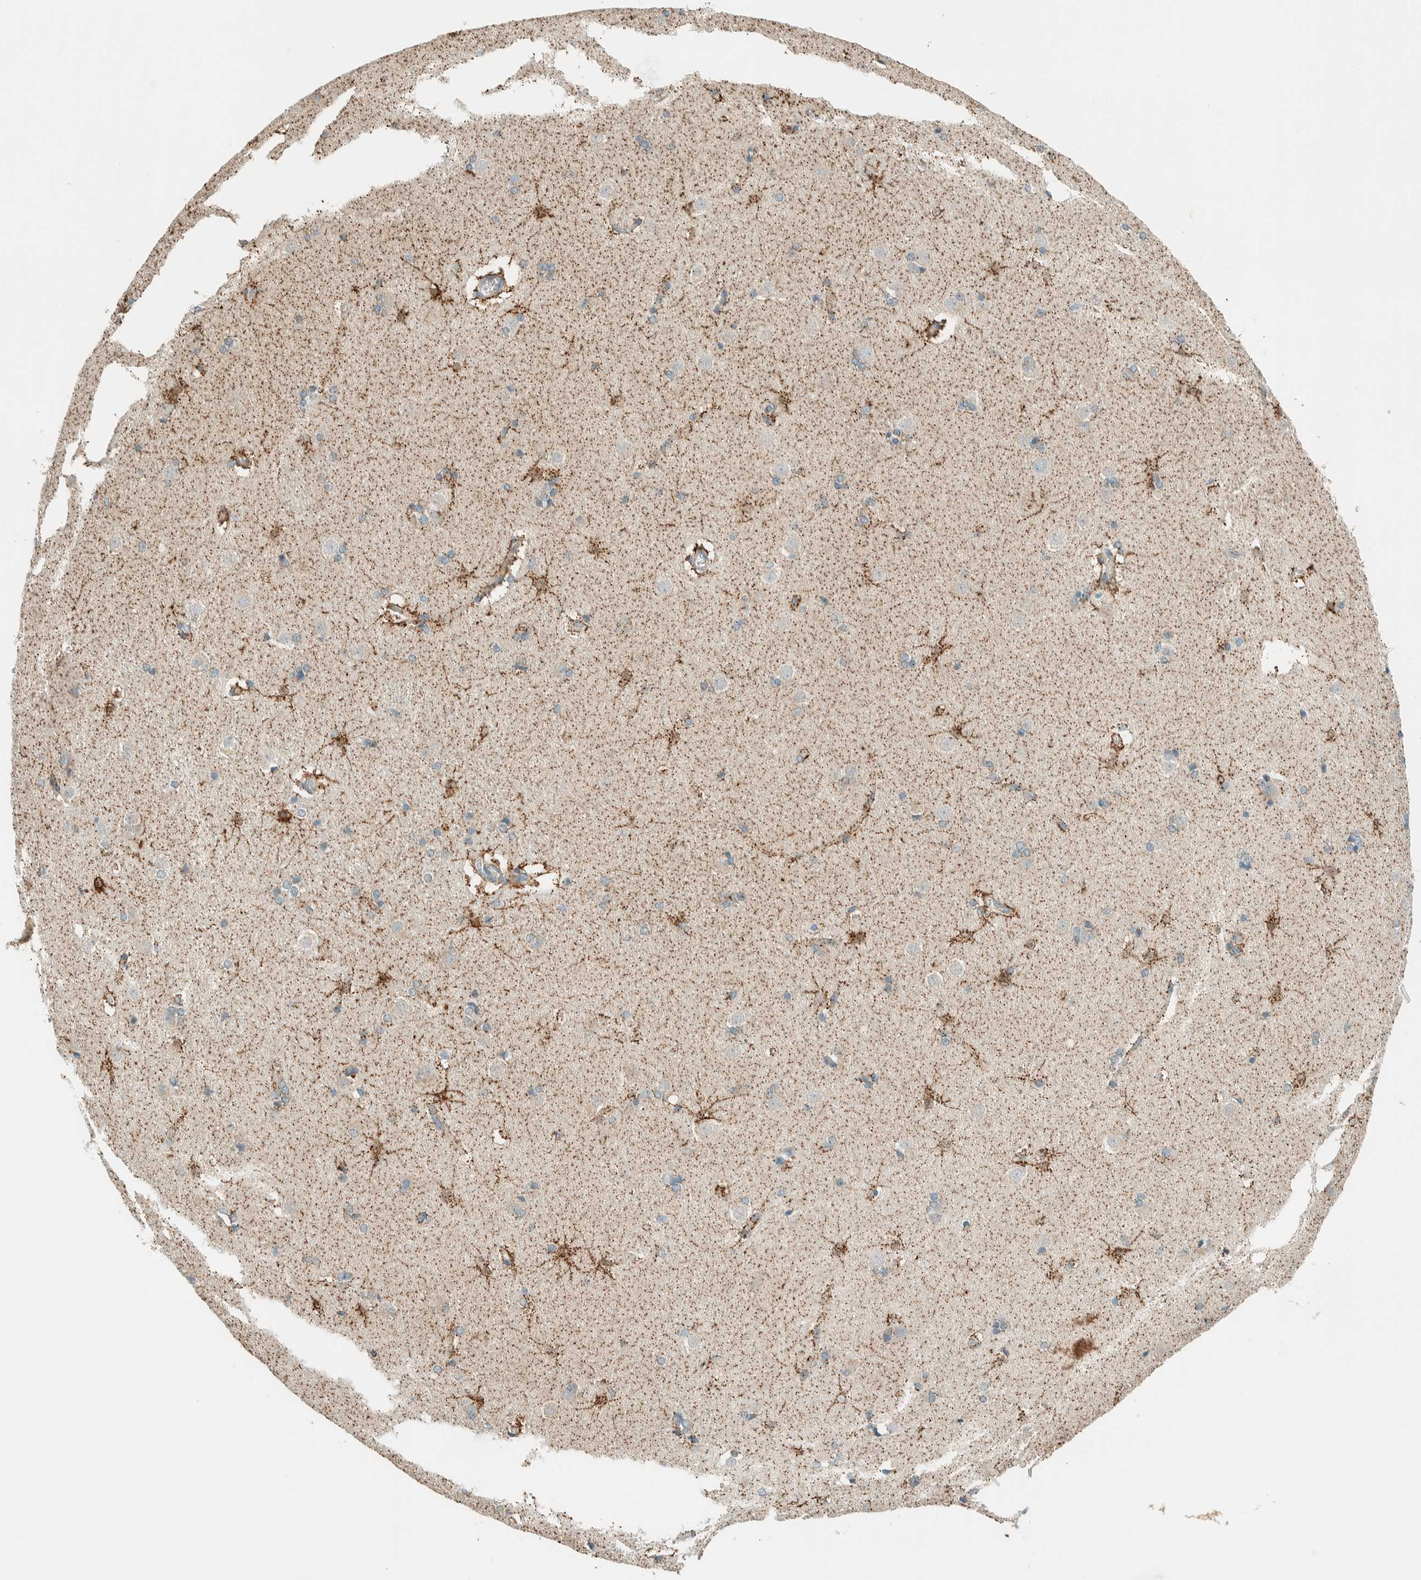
{"staining": {"intensity": "strong", "quantity": ">75%", "location": "cytoplasmic/membranous"}, "tissue": "caudate", "cell_type": "Glial cells", "image_type": "normal", "snomed": [{"axis": "morphology", "description": "Normal tissue, NOS"}, {"axis": "topography", "description": "Lateral ventricle wall"}], "caption": "Caudate stained with immunohistochemistry demonstrates strong cytoplasmic/membranous expression in approximately >75% of glial cells. (Brightfield microscopy of DAB IHC at high magnification).", "gene": "ALDH7A1", "patient": {"sex": "female", "age": 19}}